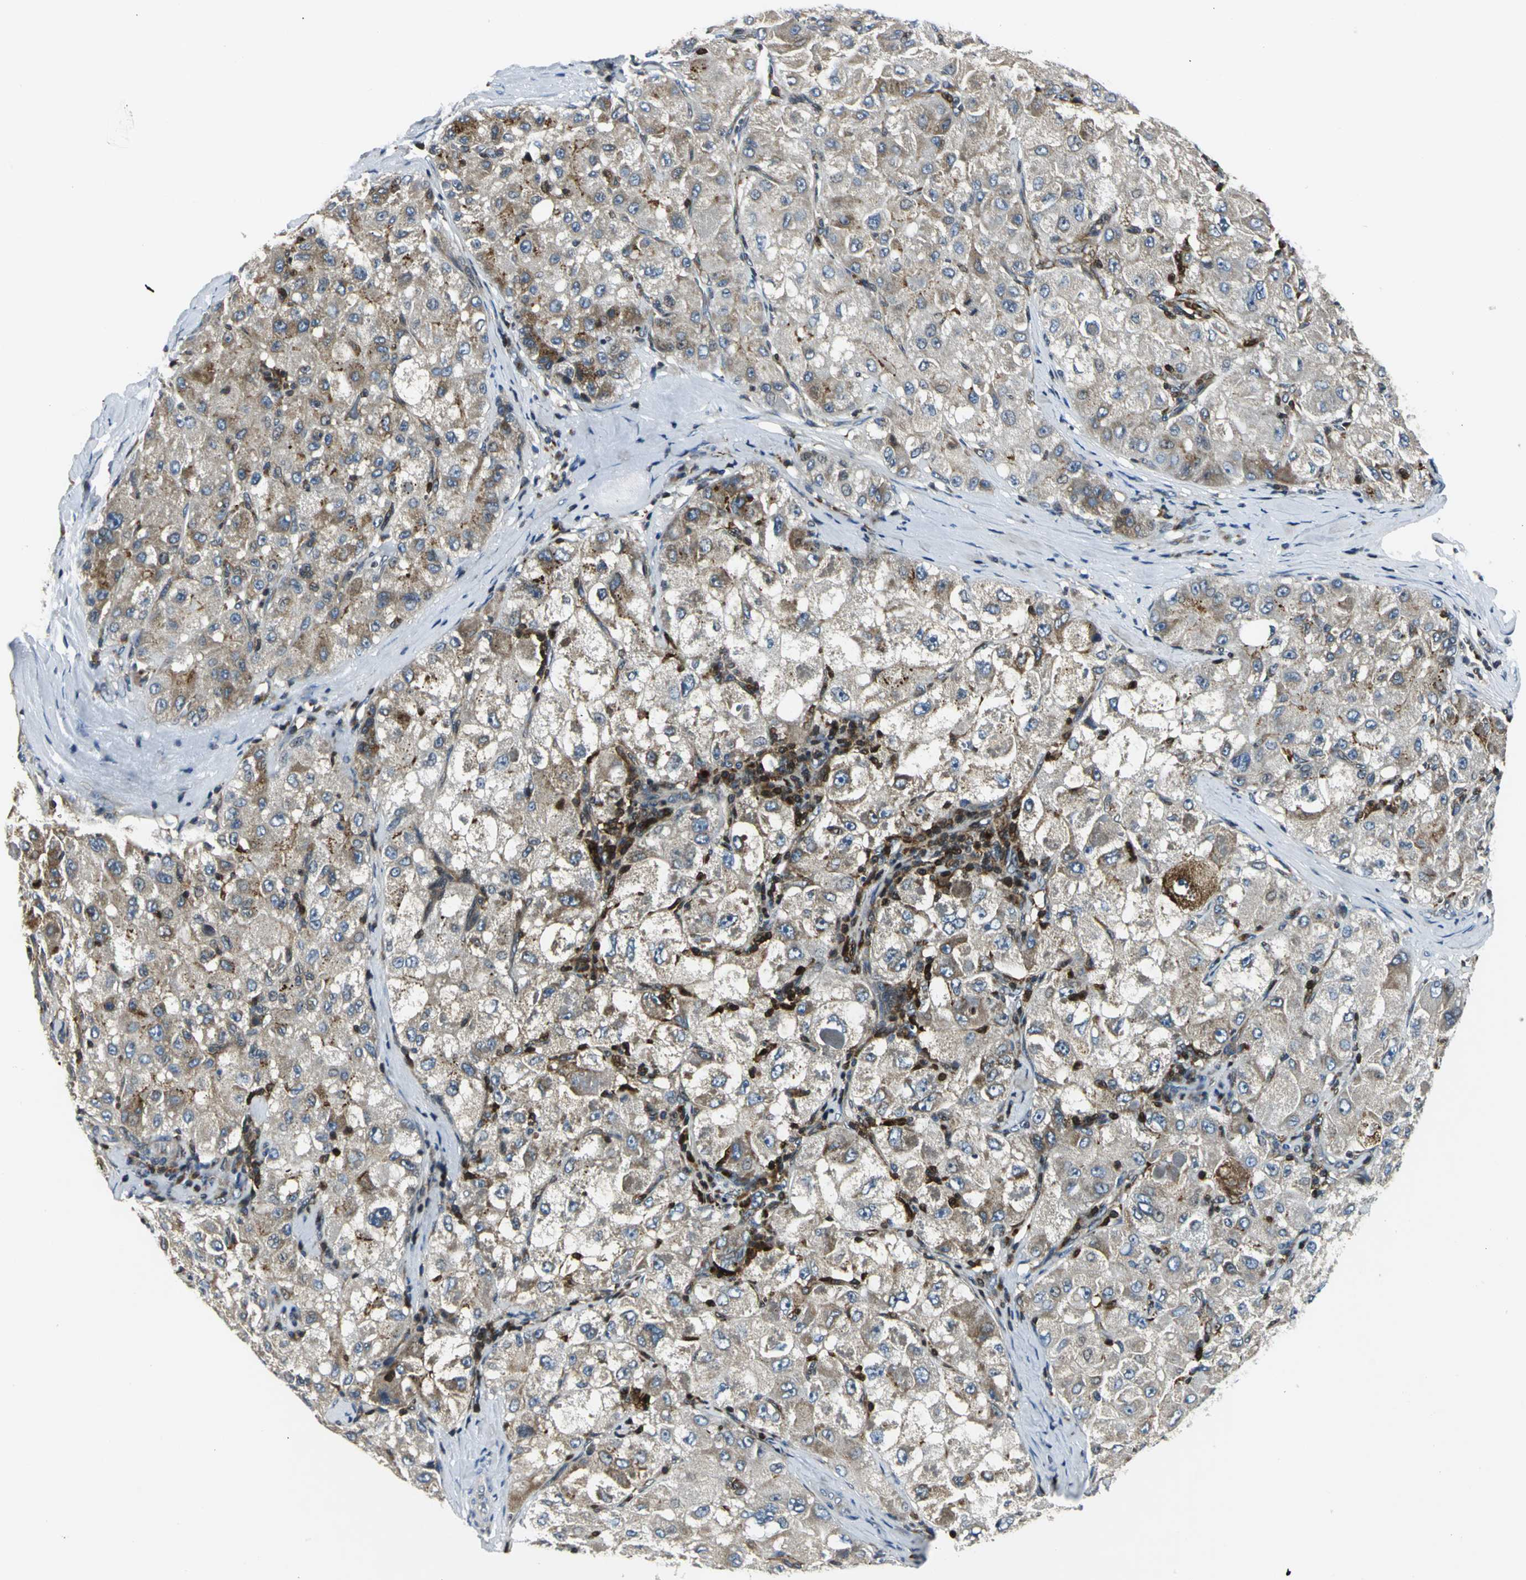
{"staining": {"intensity": "moderate", "quantity": ">75%", "location": "cytoplasmic/membranous"}, "tissue": "liver cancer", "cell_type": "Tumor cells", "image_type": "cancer", "snomed": [{"axis": "morphology", "description": "Carcinoma, Hepatocellular, NOS"}, {"axis": "topography", "description": "Liver"}], "caption": "Protein staining demonstrates moderate cytoplasmic/membranous expression in approximately >75% of tumor cells in liver hepatocellular carcinoma.", "gene": "USP40", "patient": {"sex": "male", "age": 80}}